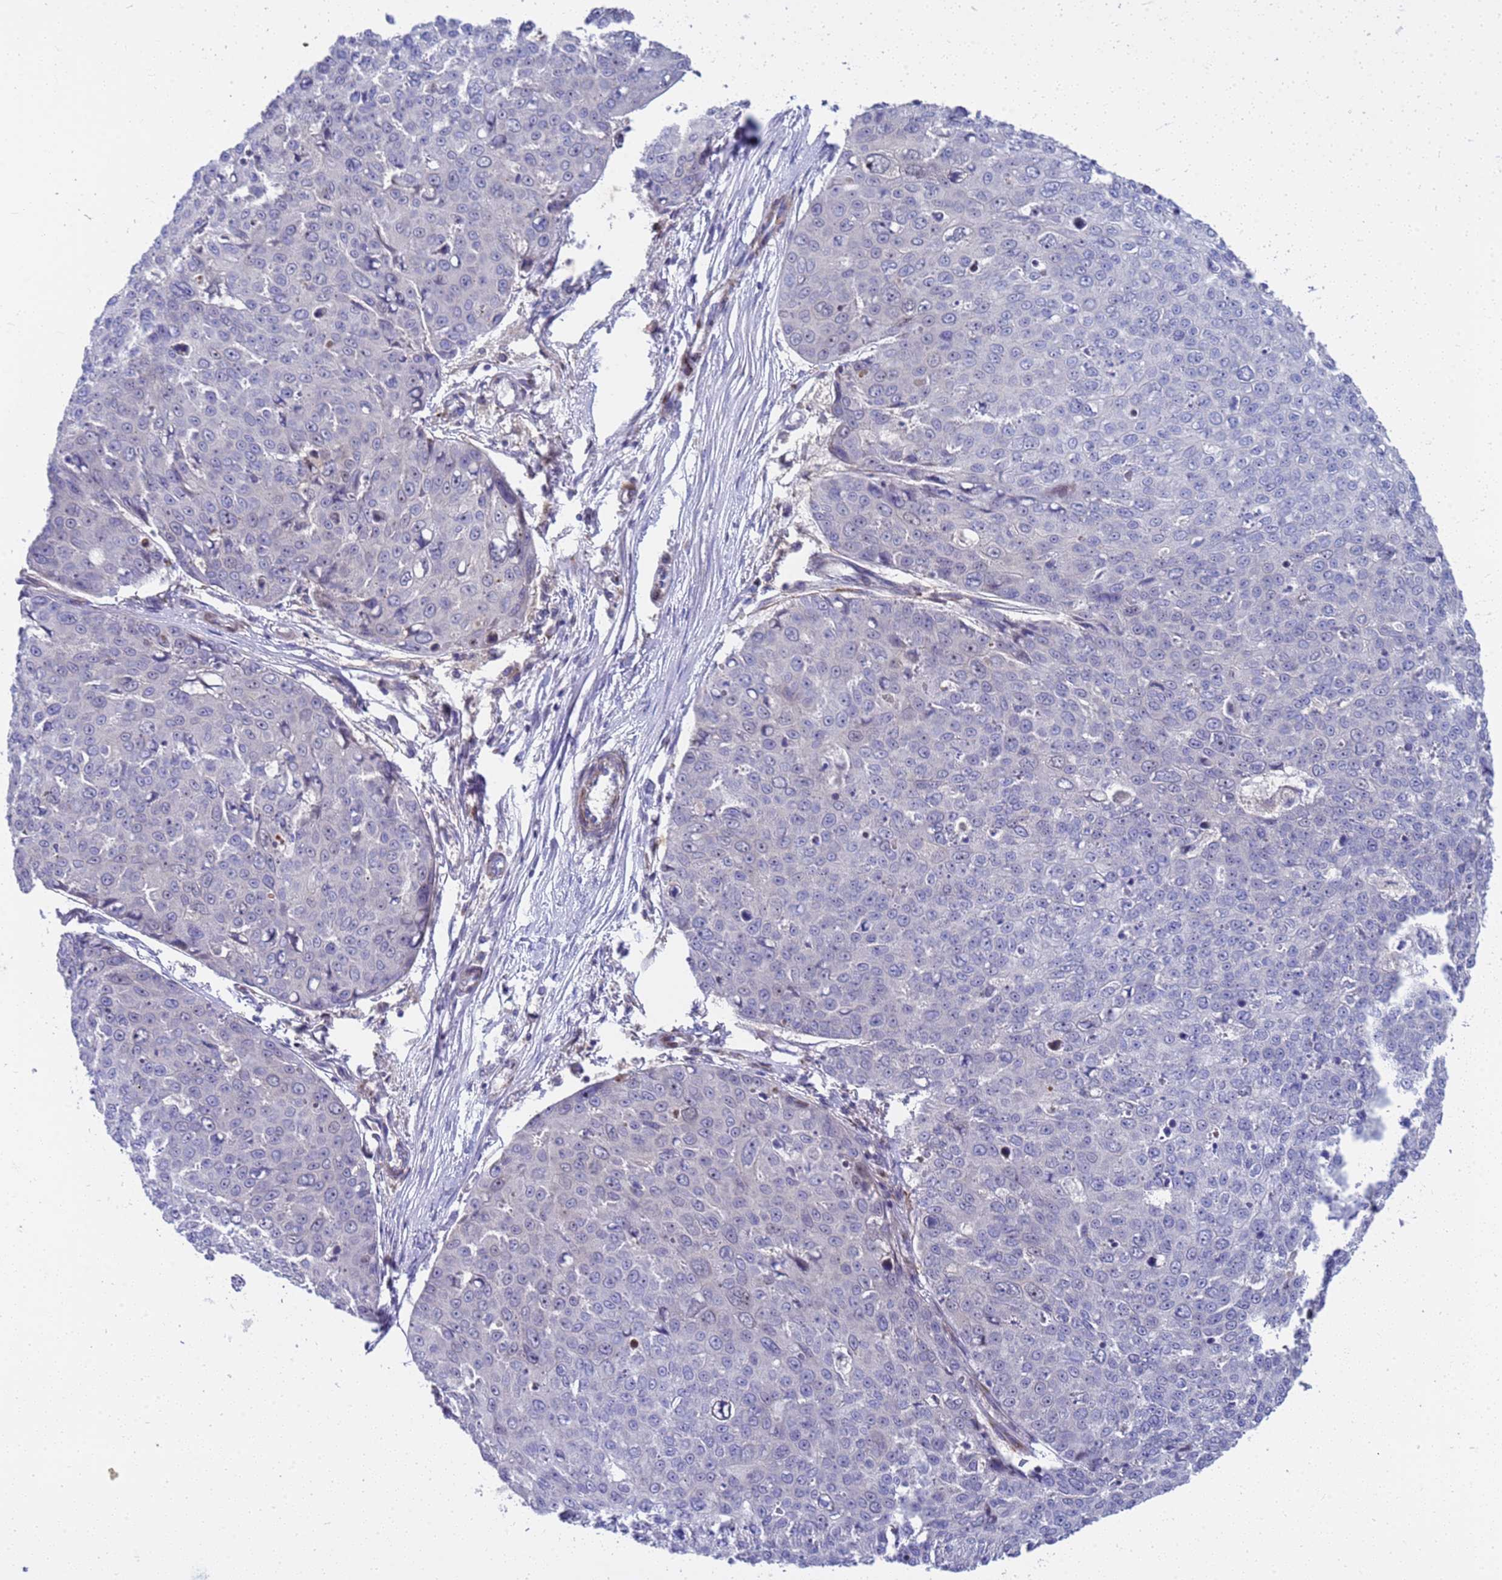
{"staining": {"intensity": "negative", "quantity": "none", "location": "none"}, "tissue": "skin cancer", "cell_type": "Tumor cells", "image_type": "cancer", "snomed": [{"axis": "morphology", "description": "Squamous cell carcinoma, NOS"}, {"axis": "topography", "description": "Skin"}], "caption": "Image shows no protein expression in tumor cells of skin cancer tissue.", "gene": "ENOSF1", "patient": {"sex": "male", "age": 71}}